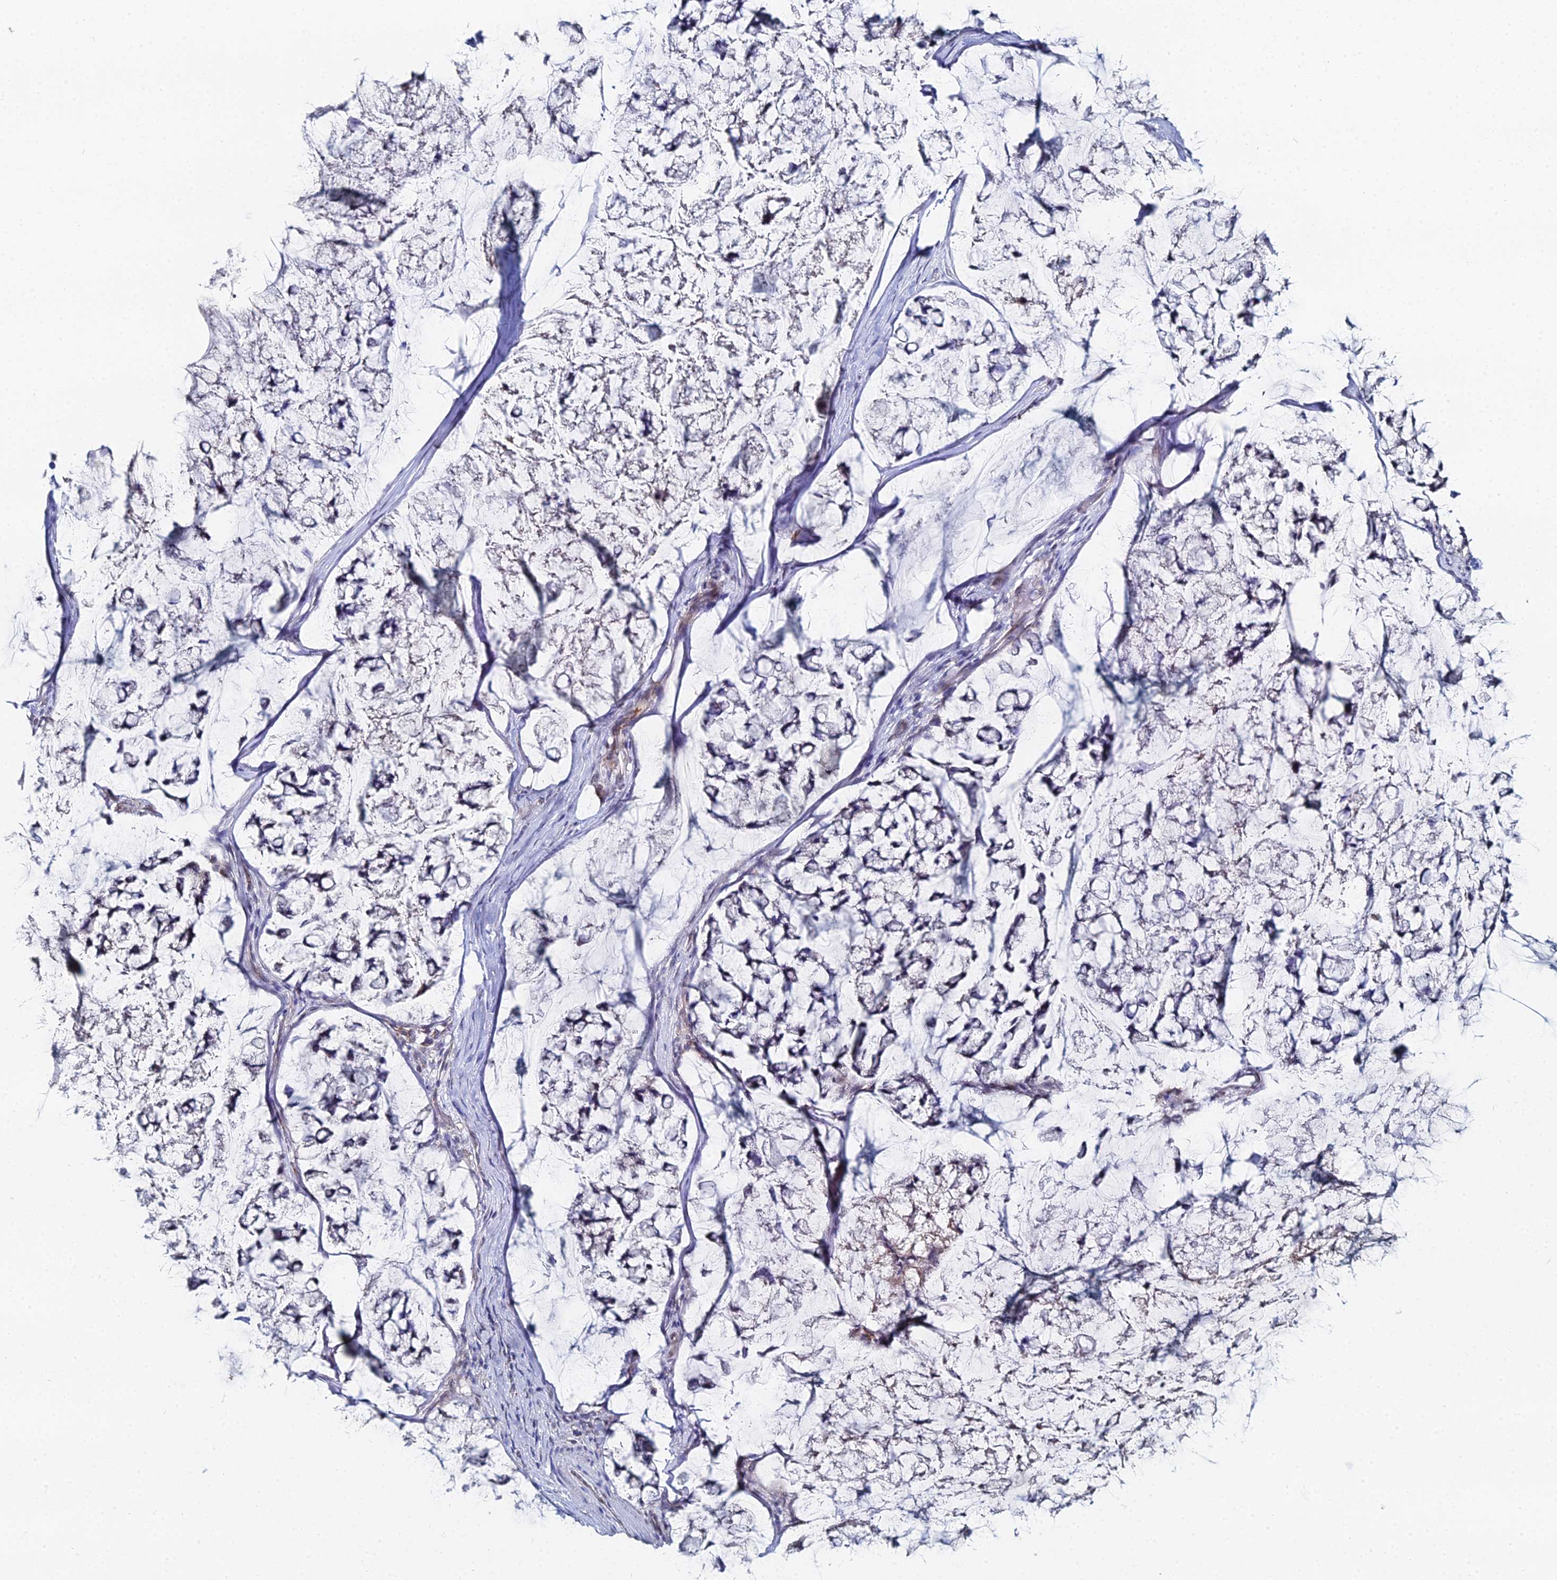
{"staining": {"intensity": "weak", "quantity": "<25%", "location": "nuclear"}, "tissue": "stomach cancer", "cell_type": "Tumor cells", "image_type": "cancer", "snomed": [{"axis": "morphology", "description": "Adenocarcinoma, NOS"}, {"axis": "topography", "description": "Stomach, lower"}], "caption": "Immunohistochemical staining of human stomach adenocarcinoma demonstrates no significant staining in tumor cells.", "gene": "THAP4", "patient": {"sex": "male", "age": 67}}